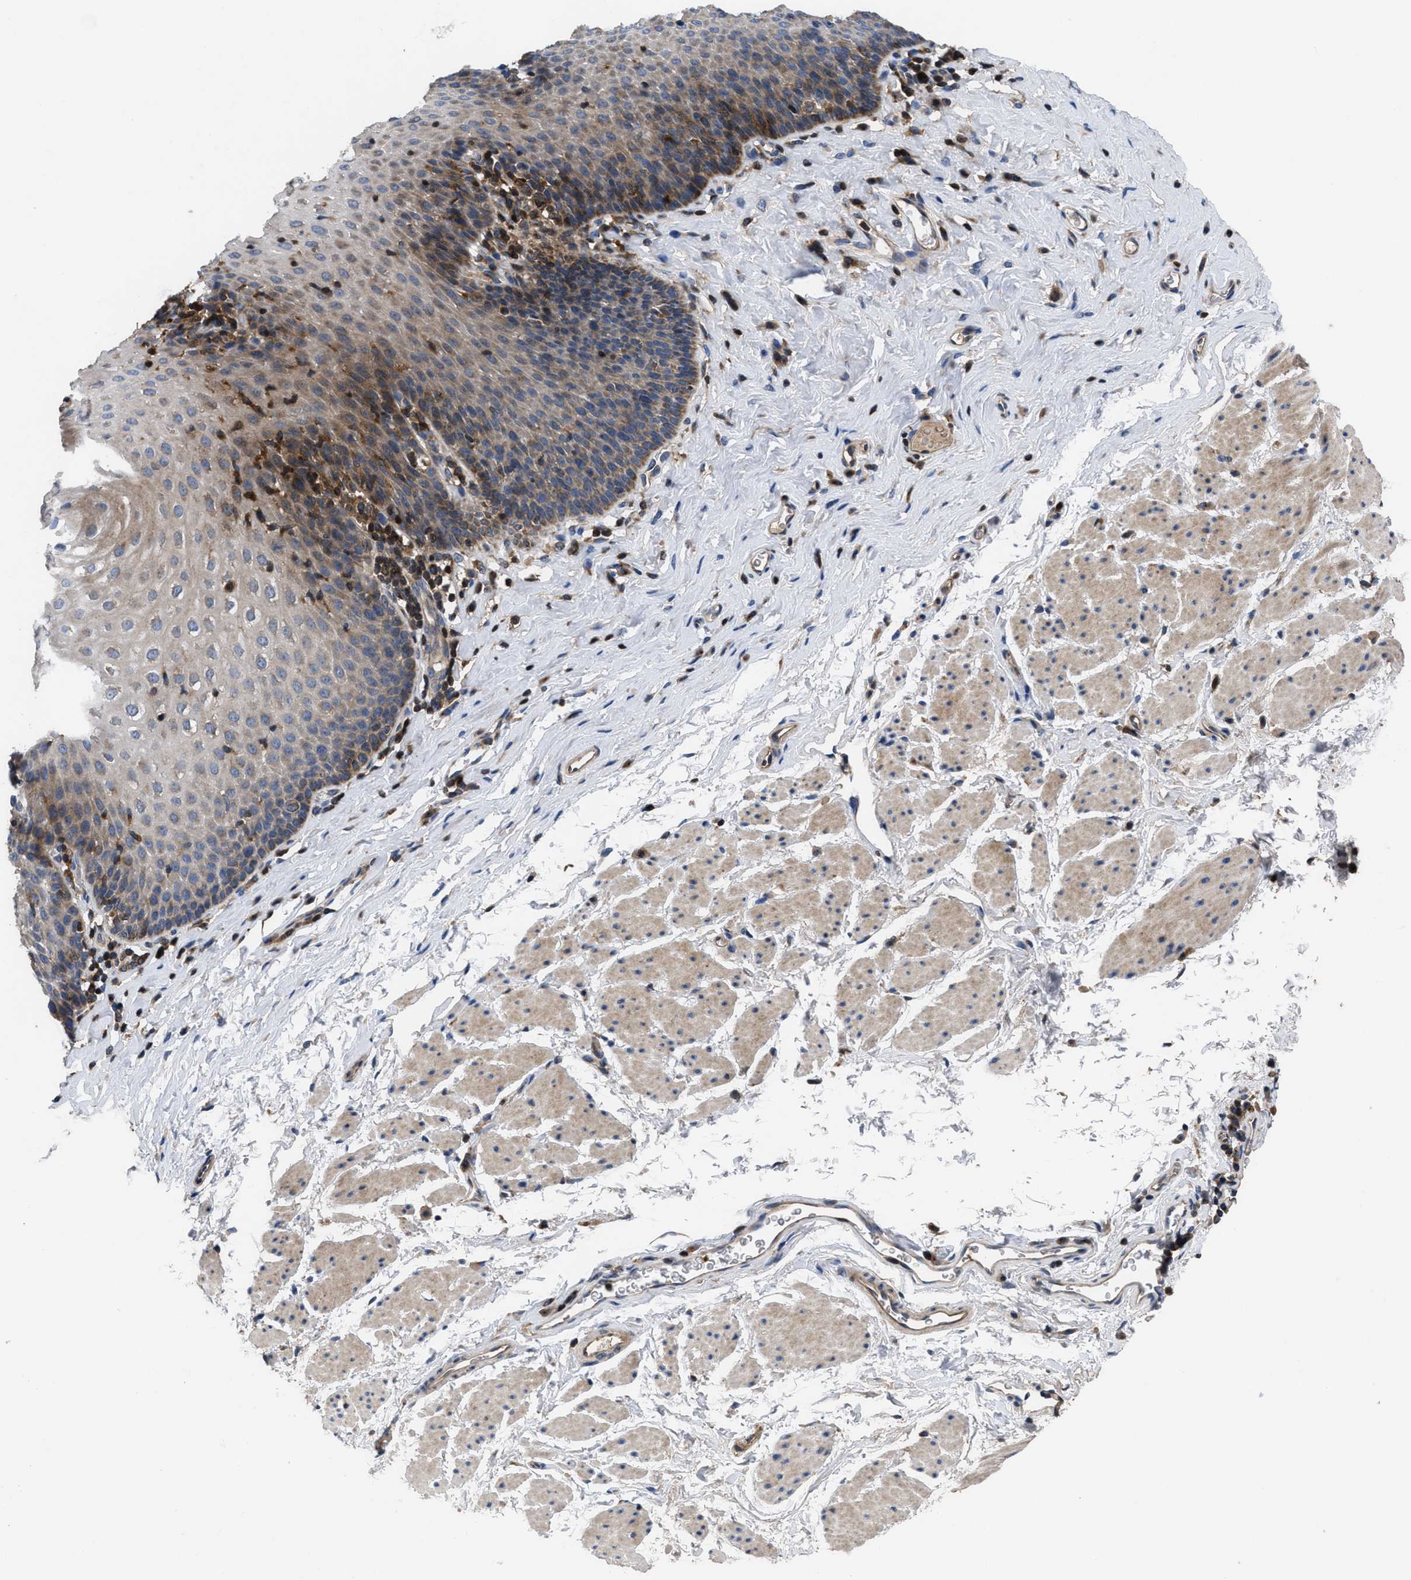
{"staining": {"intensity": "moderate", "quantity": "25%-75%", "location": "cytoplasmic/membranous"}, "tissue": "esophagus", "cell_type": "Squamous epithelial cells", "image_type": "normal", "snomed": [{"axis": "morphology", "description": "Normal tissue, NOS"}, {"axis": "topography", "description": "Esophagus"}], "caption": "Approximately 25%-75% of squamous epithelial cells in unremarkable human esophagus demonstrate moderate cytoplasmic/membranous protein positivity as visualized by brown immunohistochemical staining.", "gene": "YBEY", "patient": {"sex": "female", "age": 61}}